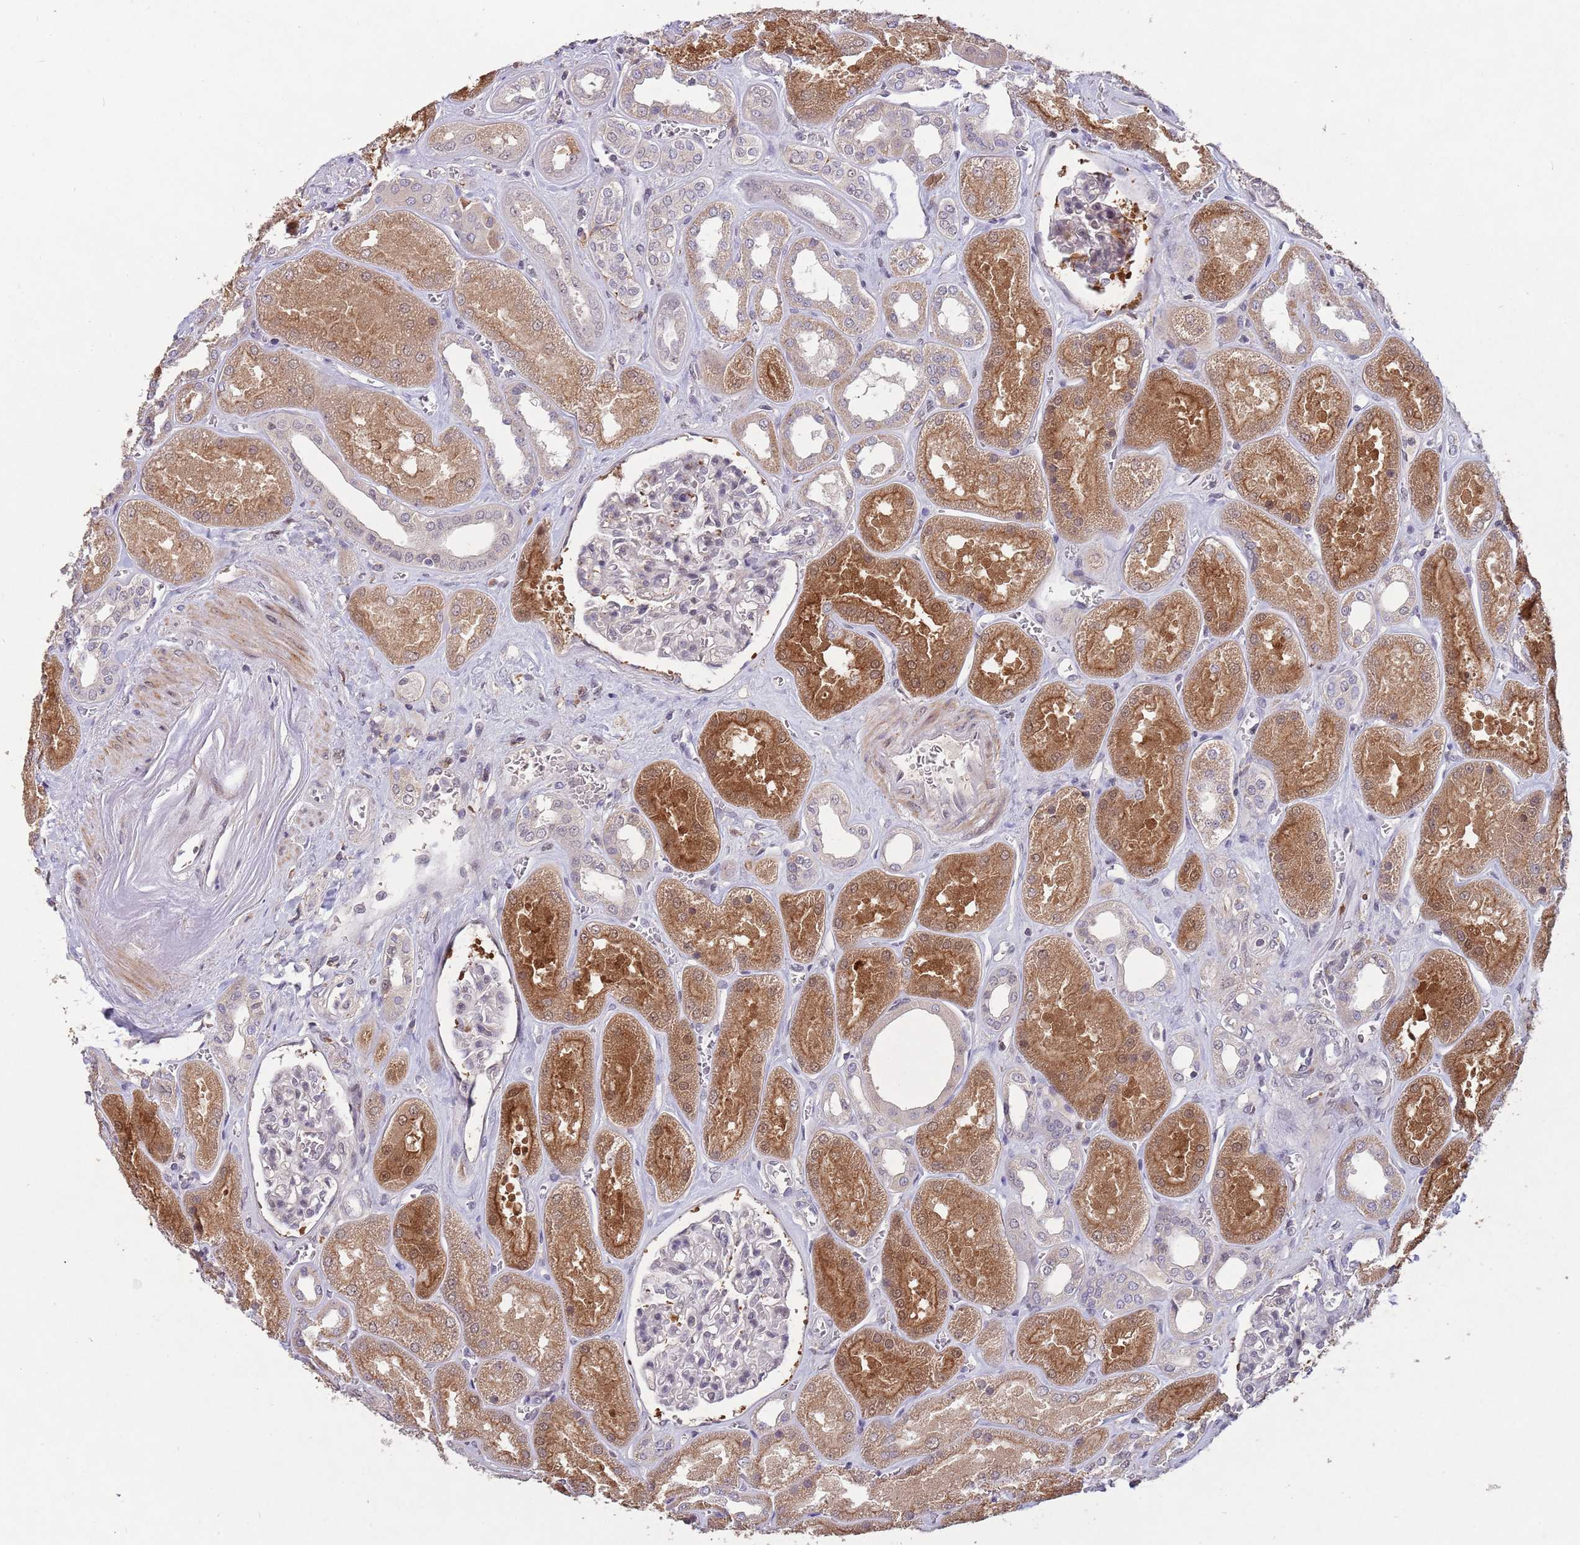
{"staining": {"intensity": "negative", "quantity": "none", "location": "none"}, "tissue": "kidney", "cell_type": "Cells in glomeruli", "image_type": "normal", "snomed": [{"axis": "morphology", "description": "Normal tissue, NOS"}, {"axis": "morphology", "description": "Adenocarcinoma, NOS"}, {"axis": "topography", "description": "Kidney"}], "caption": "A histopathology image of human kidney is negative for staining in cells in glomeruli.", "gene": "ZNF639", "patient": {"sex": "female", "age": 68}}